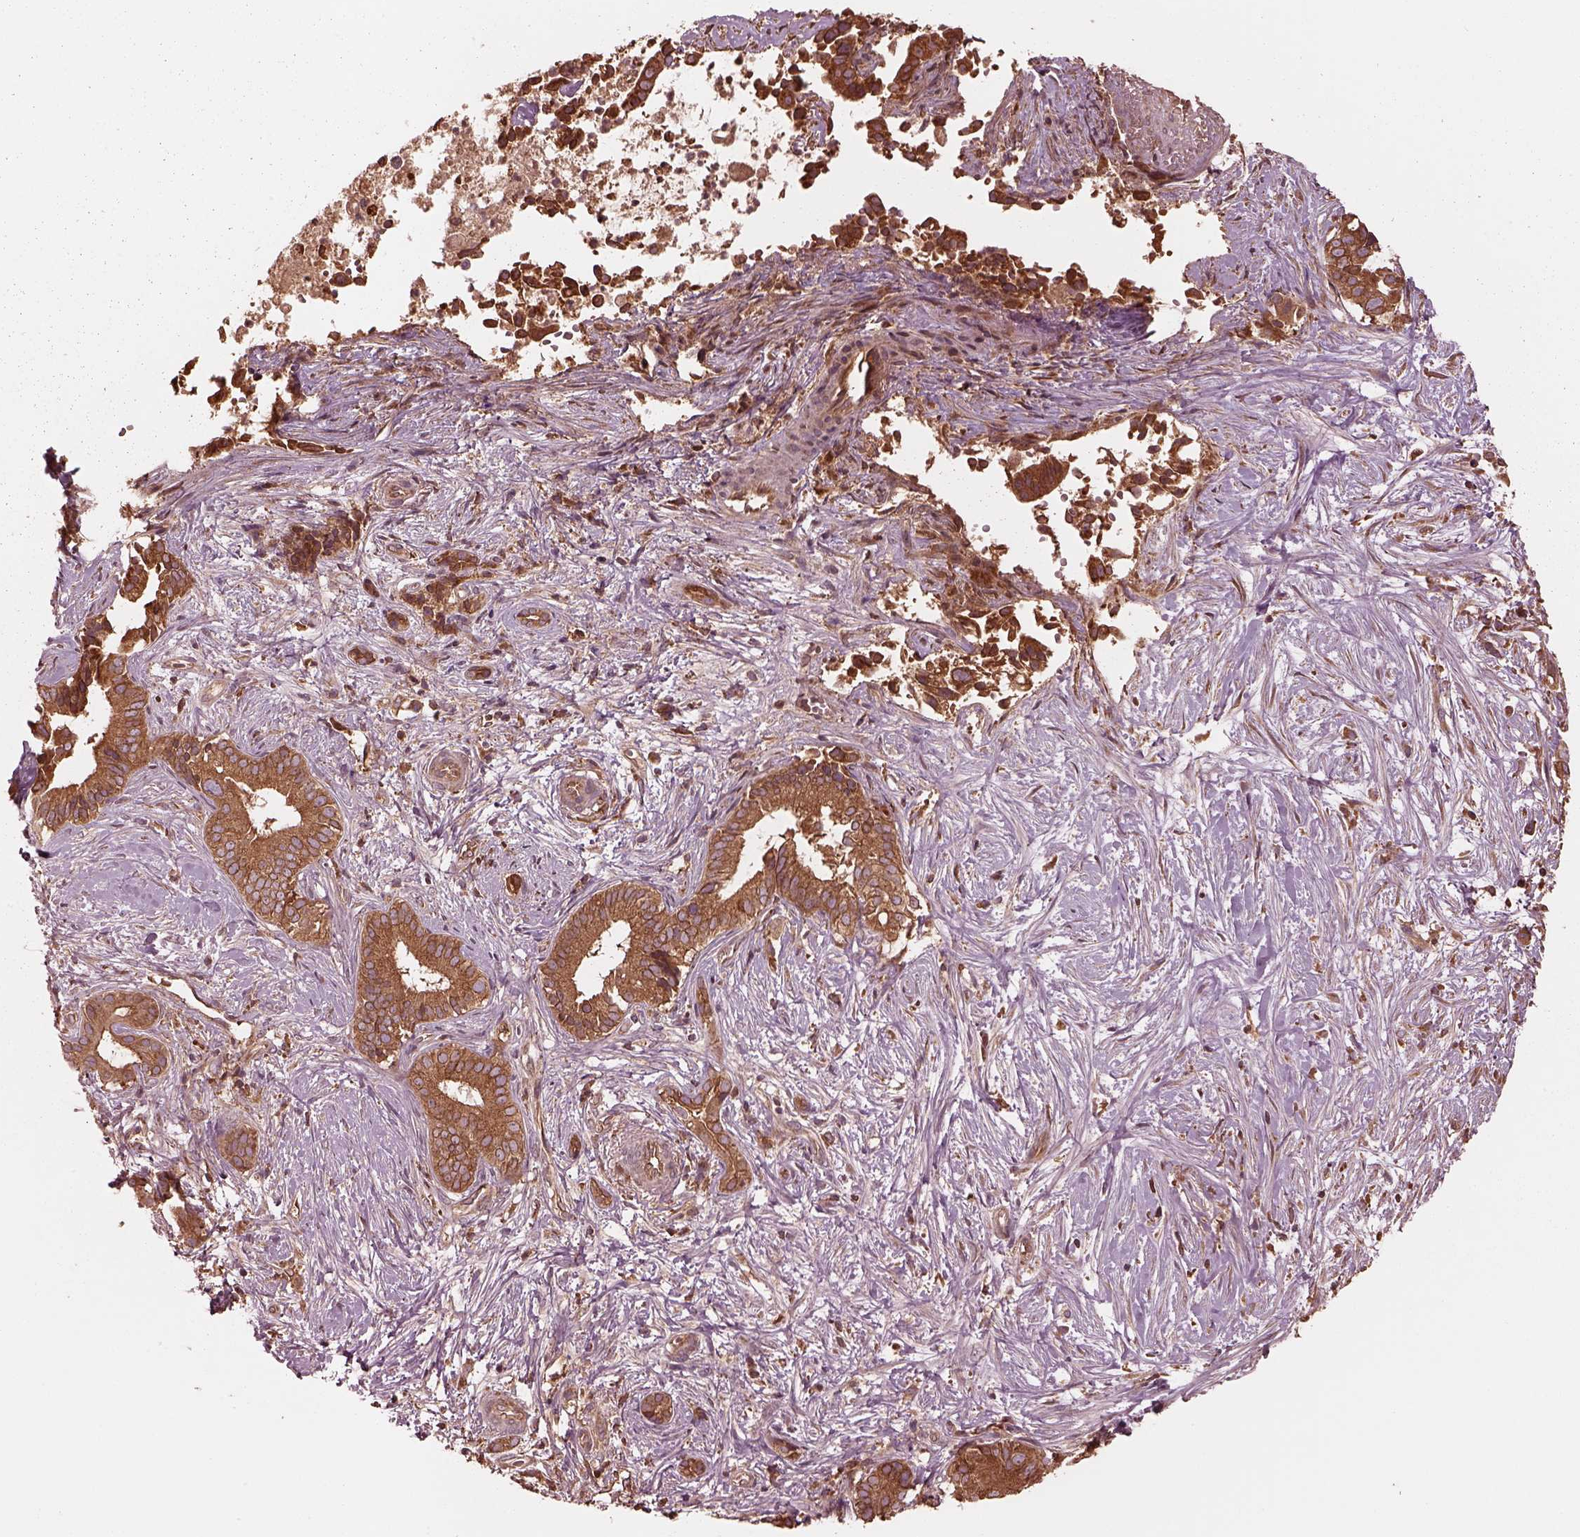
{"staining": {"intensity": "strong", "quantity": ">75%", "location": "cytoplasmic/membranous"}, "tissue": "pancreatic cancer", "cell_type": "Tumor cells", "image_type": "cancer", "snomed": [{"axis": "morphology", "description": "Adenocarcinoma, NOS"}, {"axis": "topography", "description": "Pancreas"}], "caption": "Adenocarcinoma (pancreatic) stained with DAB immunohistochemistry (IHC) shows high levels of strong cytoplasmic/membranous expression in about >75% of tumor cells. (DAB (3,3'-diaminobenzidine) IHC with brightfield microscopy, high magnification).", "gene": "PIK3R2", "patient": {"sex": "male", "age": 61}}